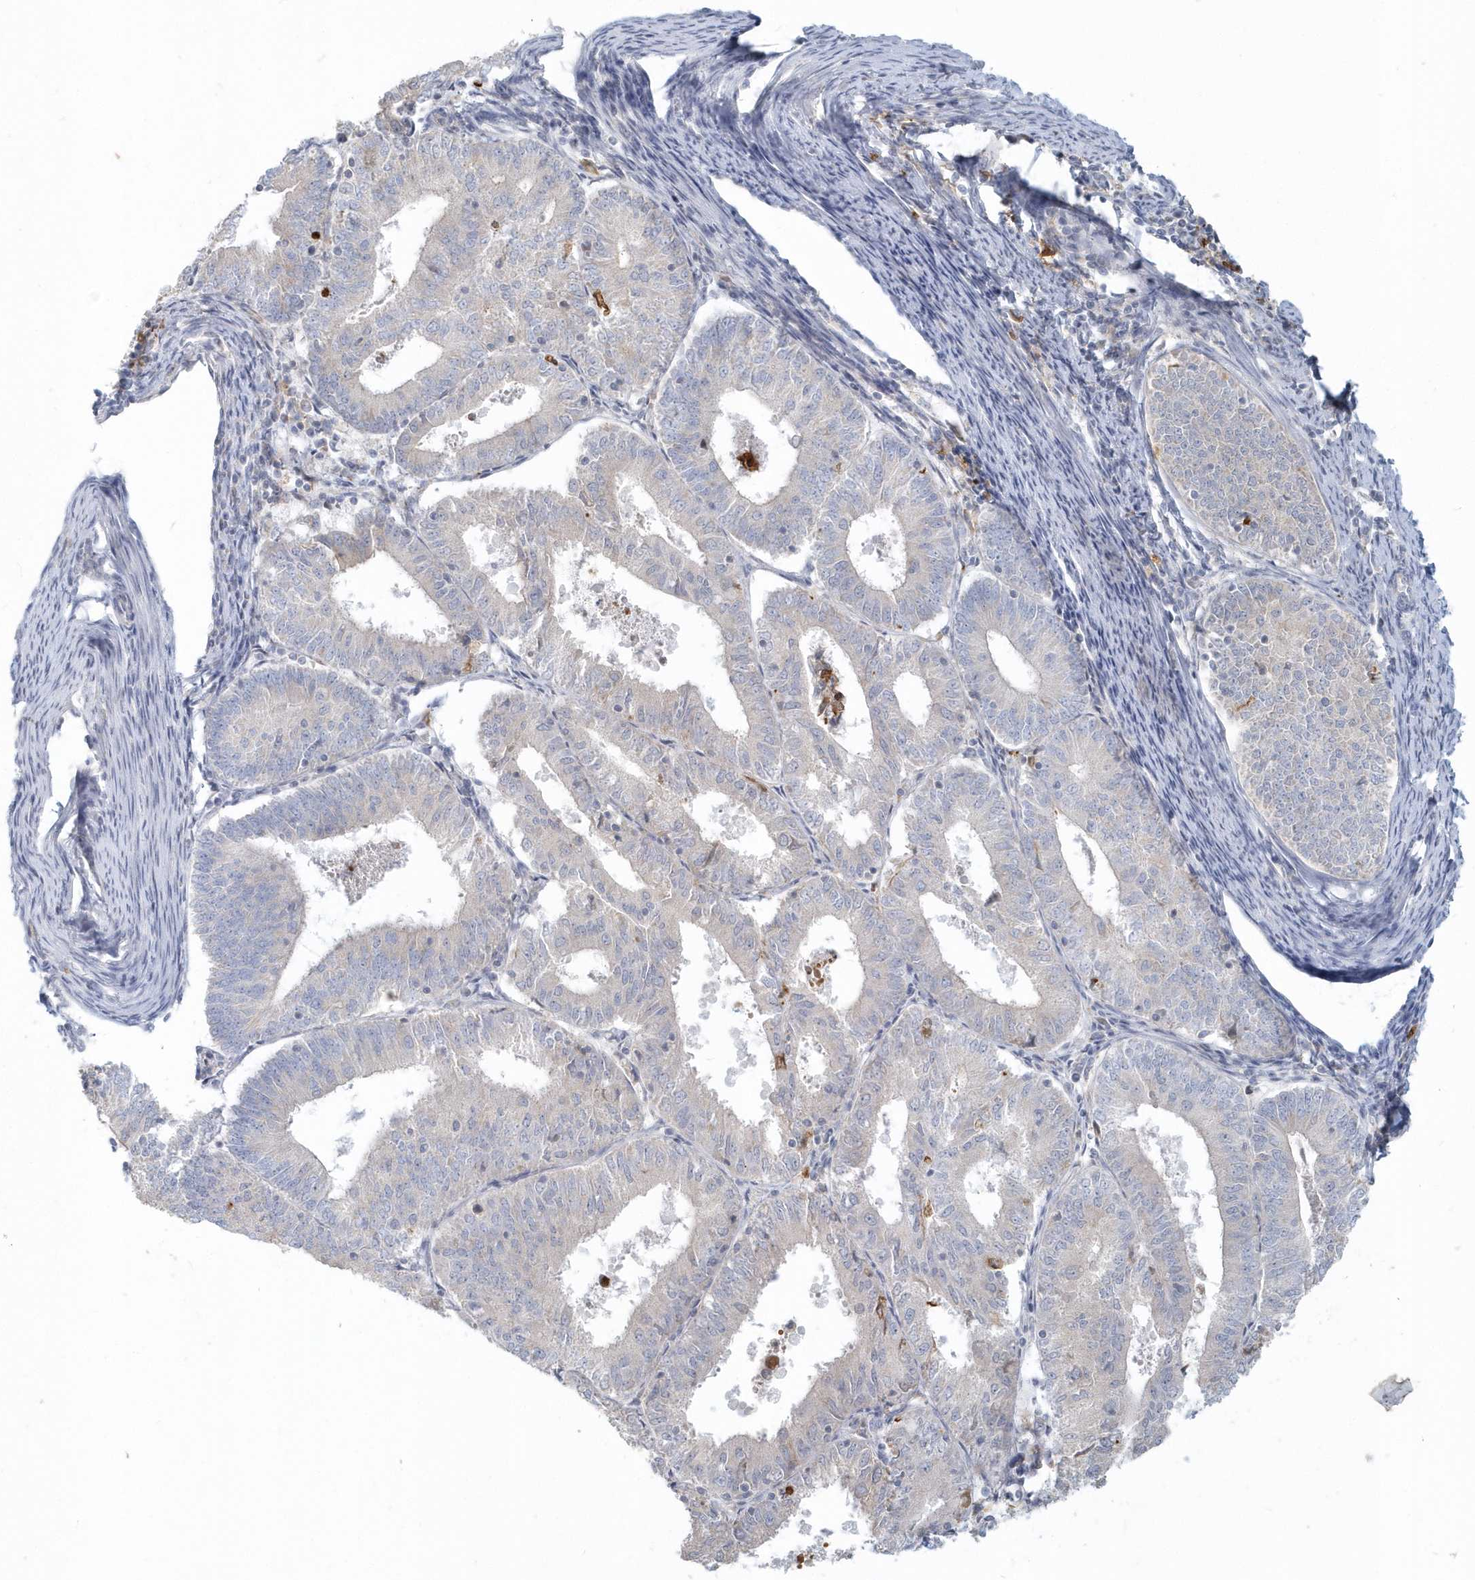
{"staining": {"intensity": "negative", "quantity": "none", "location": "none"}, "tissue": "endometrial cancer", "cell_type": "Tumor cells", "image_type": "cancer", "snomed": [{"axis": "morphology", "description": "Adenocarcinoma, NOS"}, {"axis": "topography", "description": "Endometrium"}], "caption": "DAB immunohistochemical staining of adenocarcinoma (endometrial) demonstrates no significant positivity in tumor cells. (Immunohistochemistry, brightfield microscopy, high magnification).", "gene": "NAPB", "patient": {"sex": "female", "age": 57}}